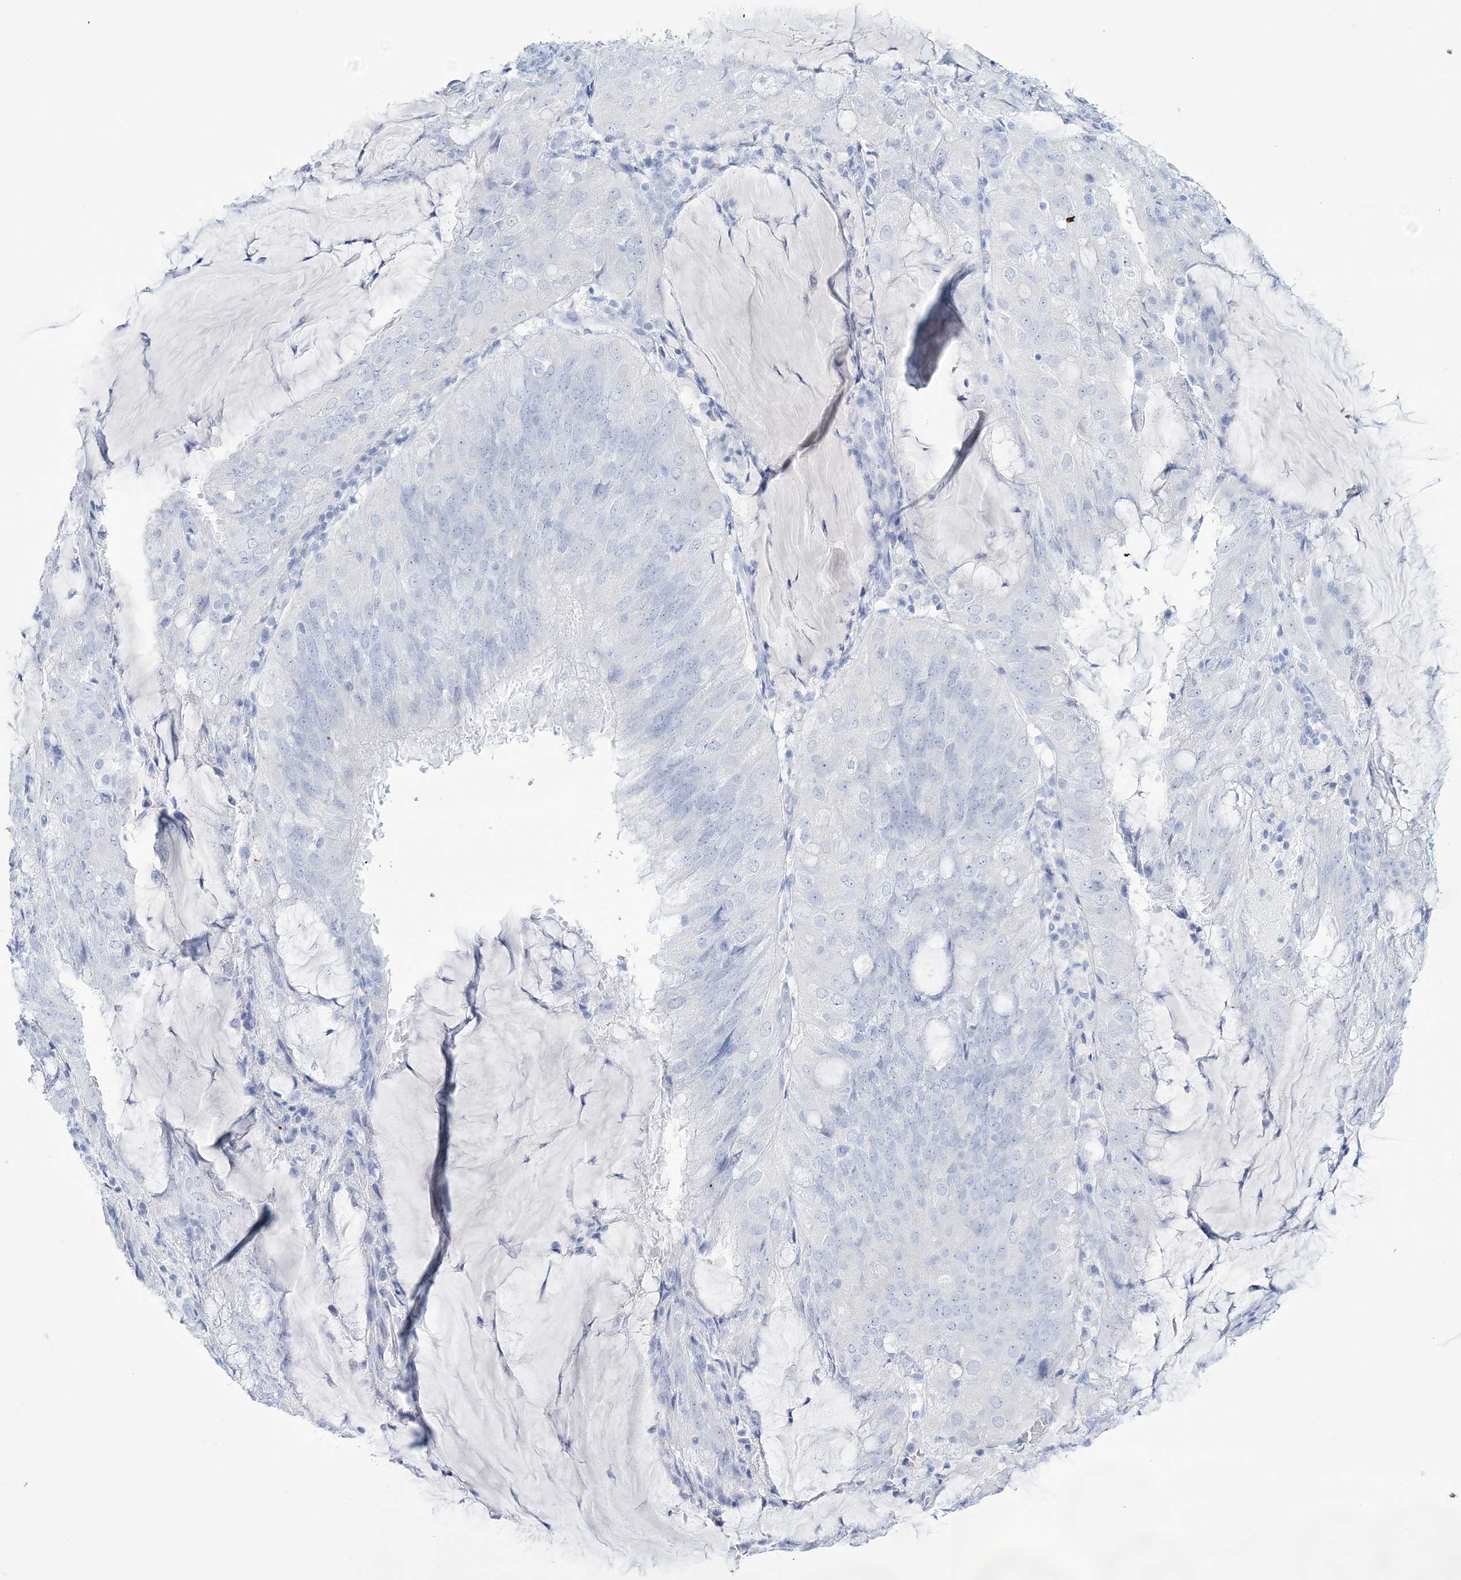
{"staining": {"intensity": "negative", "quantity": "none", "location": "none"}, "tissue": "endometrial cancer", "cell_type": "Tumor cells", "image_type": "cancer", "snomed": [{"axis": "morphology", "description": "Adenocarcinoma, NOS"}, {"axis": "topography", "description": "Endometrium"}], "caption": "This photomicrograph is of endometrial cancer (adenocarcinoma) stained with IHC to label a protein in brown with the nuclei are counter-stained blue. There is no staining in tumor cells.", "gene": "RBP2", "patient": {"sex": "female", "age": 81}}